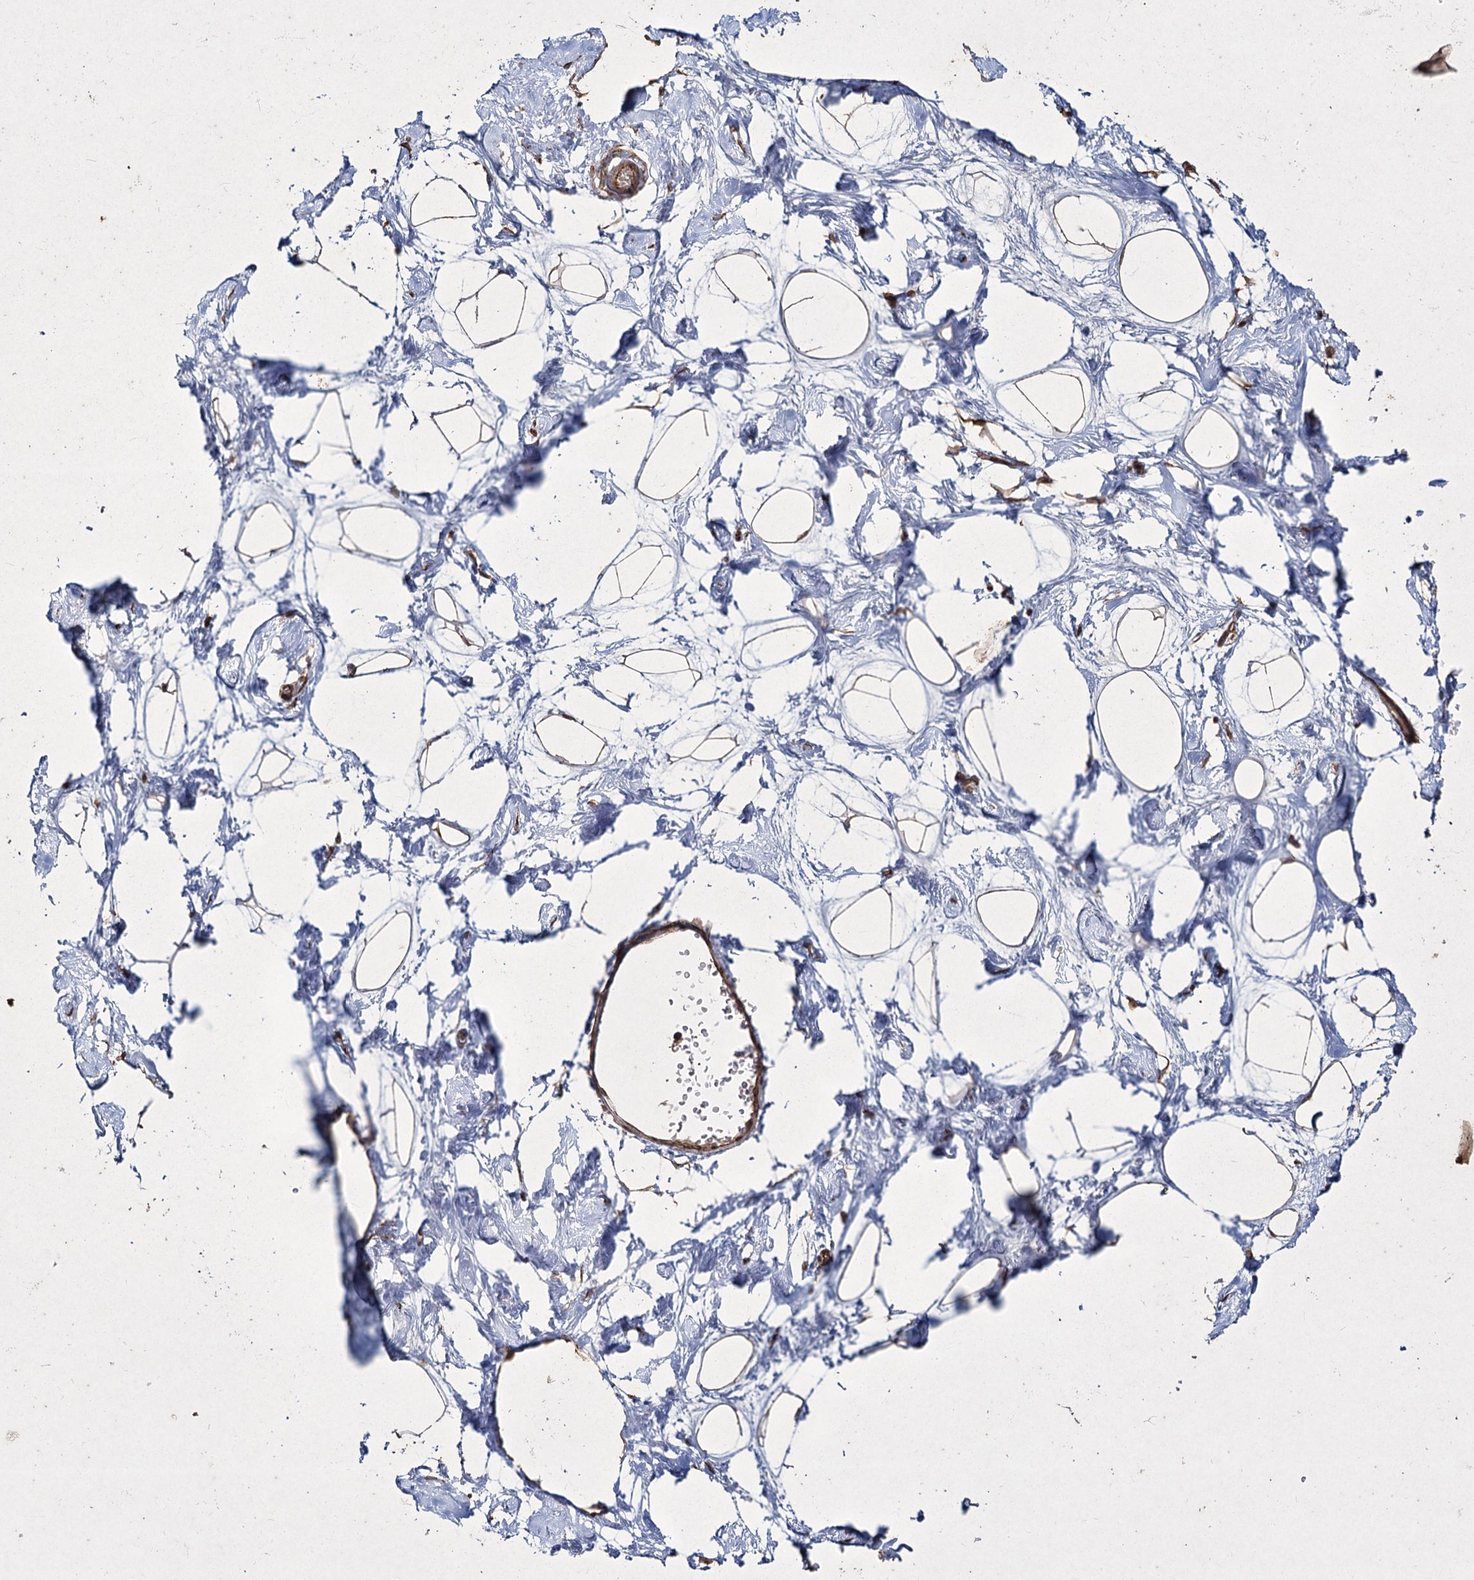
{"staining": {"intensity": "moderate", "quantity": "25%-75%", "location": "cytoplasmic/membranous"}, "tissue": "breast", "cell_type": "Adipocytes", "image_type": "normal", "snomed": [{"axis": "morphology", "description": "Normal tissue, NOS"}, {"axis": "morphology", "description": "Adenoma, NOS"}, {"axis": "topography", "description": "Breast"}], "caption": "Immunohistochemistry (DAB (3,3'-diaminobenzidine)) staining of benign human breast demonstrates moderate cytoplasmic/membranous protein expression in approximately 25%-75% of adipocytes.", "gene": "PRC1", "patient": {"sex": "female", "age": 23}}